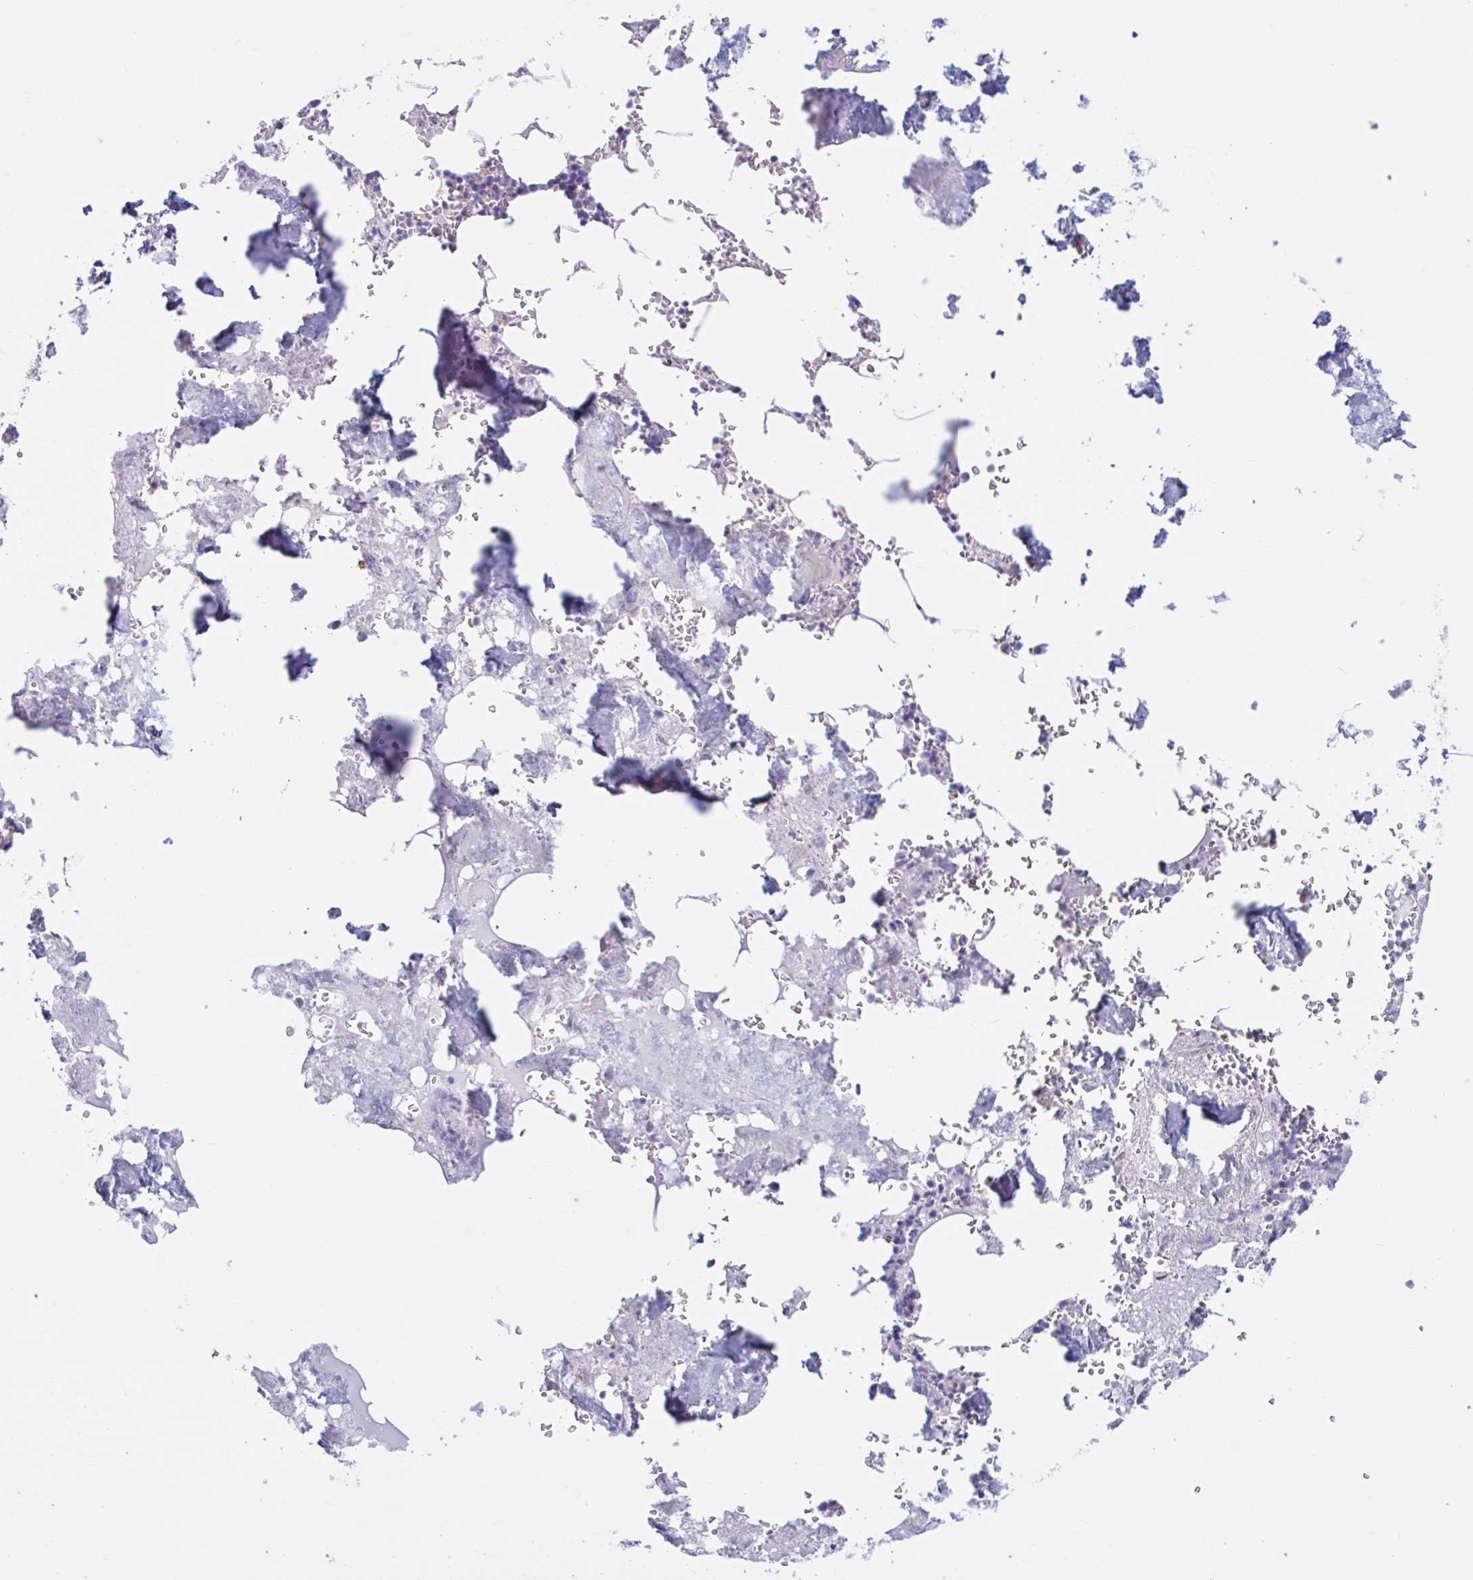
{"staining": {"intensity": "negative", "quantity": "none", "location": "none"}, "tissue": "bone marrow", "cell_type": "Hematopoietic cells", "image_type": "normal", "snomed": [{"axis": "morphology", "description": "Normal tissue, NOS"}, {"axis": "topography", "description": "Bone marrow"}], "caption": "IHC of unremarkable human bone marrow displays no positivity in hematopoietic cells.", "gene": "CDH19", "patient": {"sex": "male", "age": 54}}